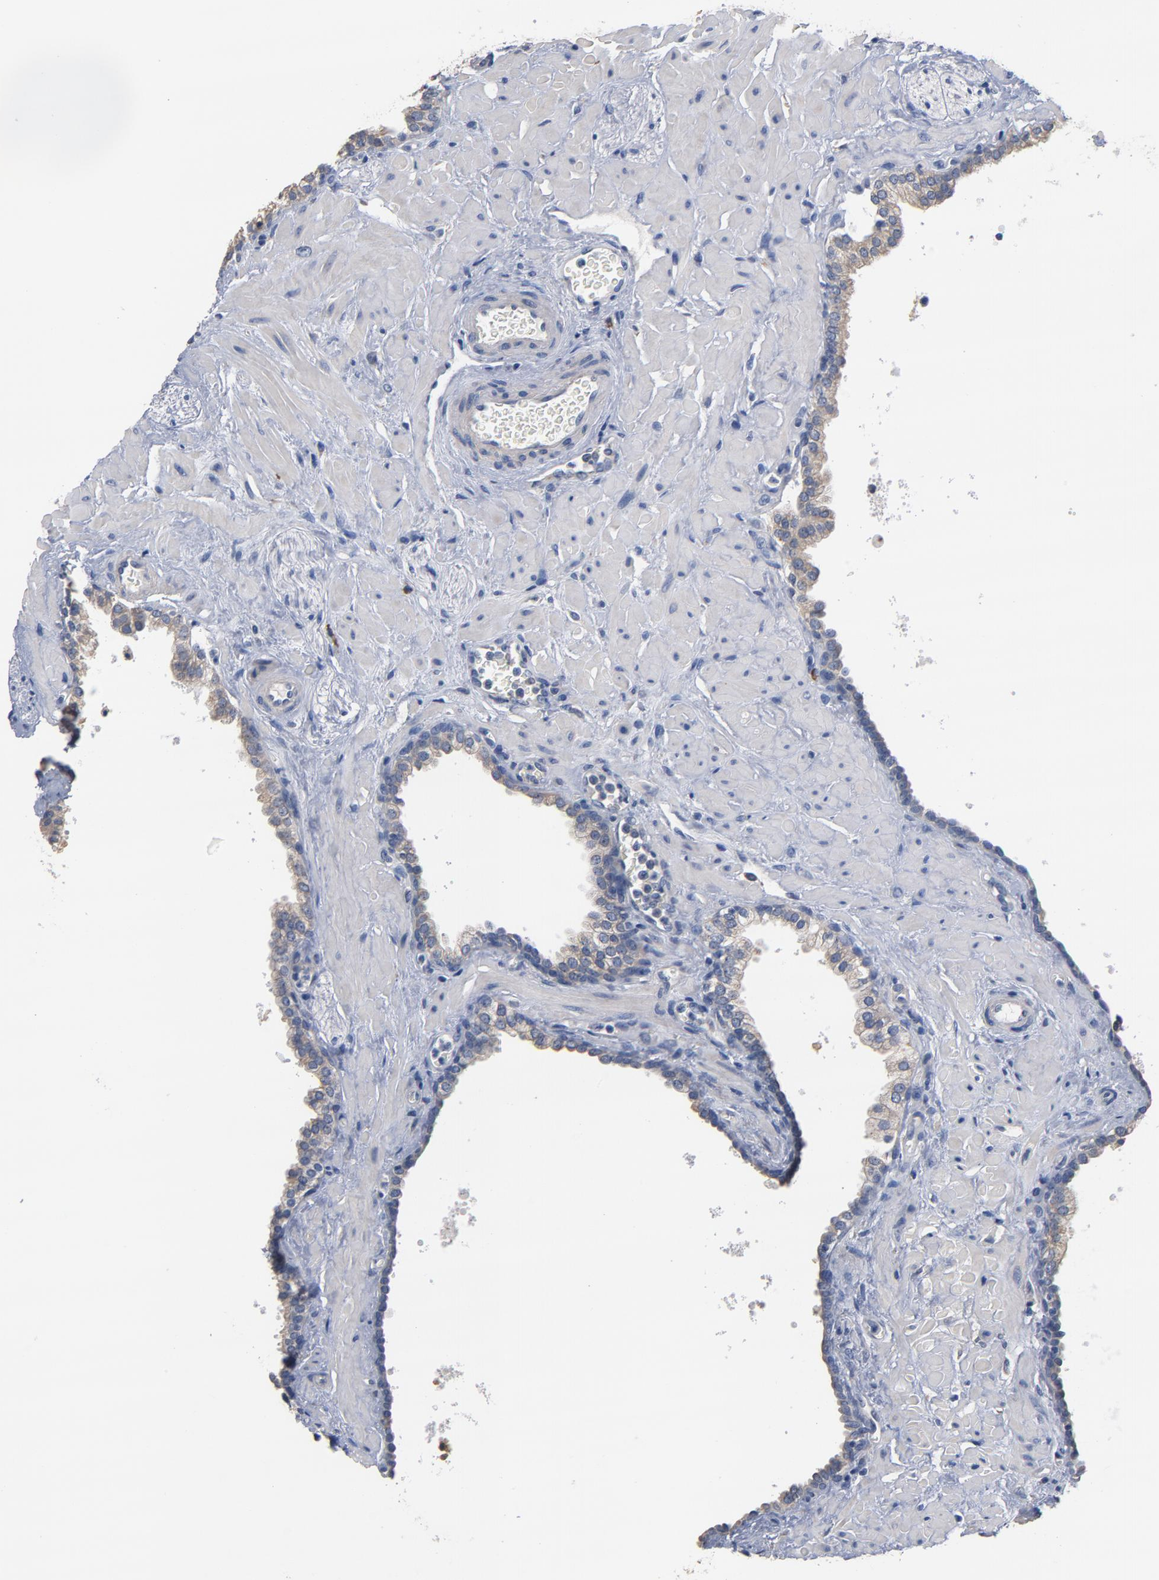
{"staining": {"intensity": "weak", "quantity": "25%-75%", "location": "cytoplasmic/membranous"}, "tissue": "prostate", "cell_type": "Glandular cells", "image_type": "normal", "snomed": [{"axis": "morphology", "description": "Normal tissue, NOS"}, {"axis": "topography", "description": "Prostate"}], "caption": "A high-resolution image shows IHC staining of normal prostate, which exhibits weak cytoplasmic/membranous staining in approximately 25%-75% of glandular cells.", "gene": "TLR4", "patient": {"sex": "male", "age": 60}}